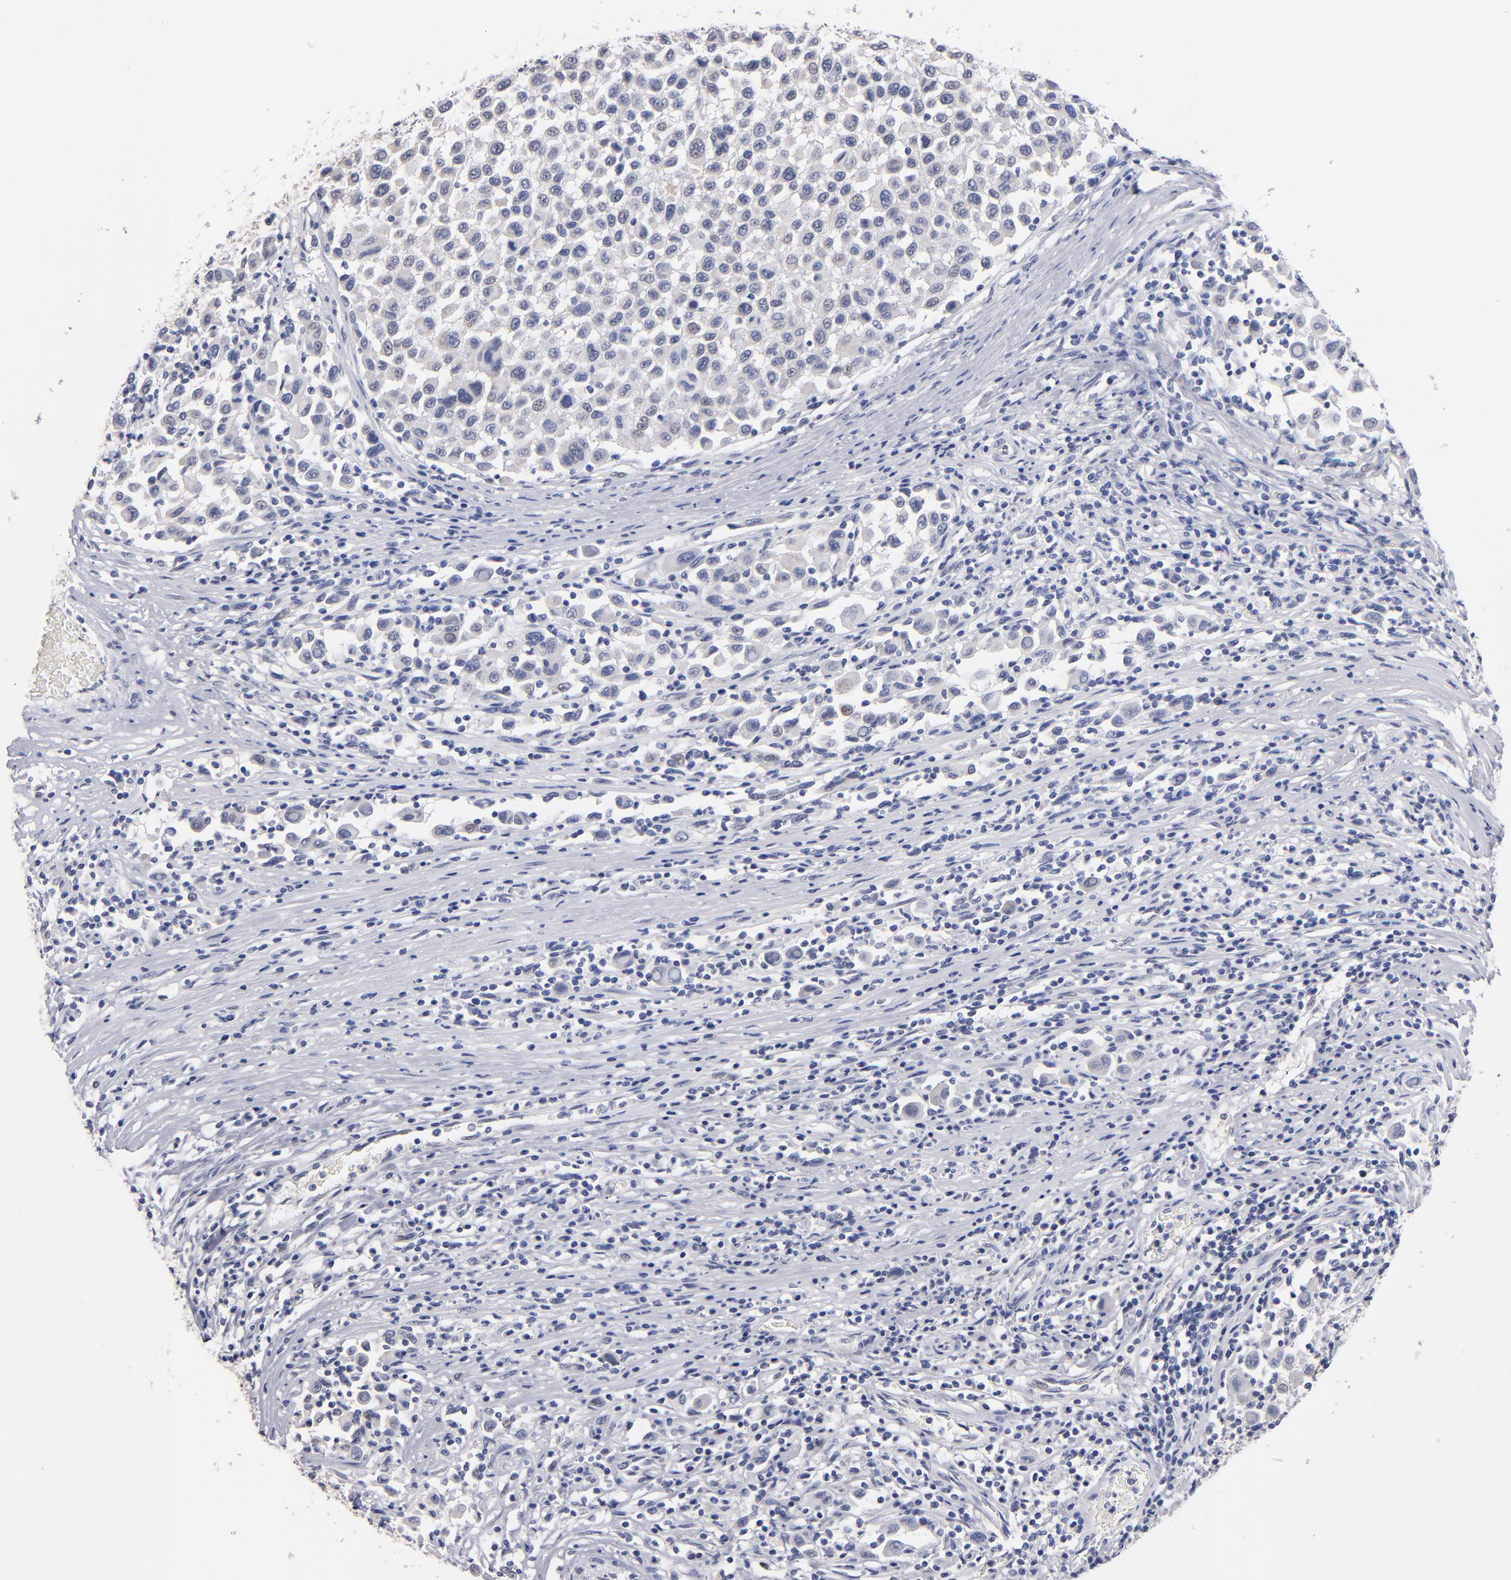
{"staining": {"intensity": "strong", "quantity": "25%-75%", "location": "cytoplasmic/membranous,nuclear"}, "tissue": "melanoma", "cell_type": "Tumor cells", "image_type": "cancer", "snomed": [{"axis": "morphology", "description": "Malignant melanoma, Metastatic site"}, {"axis": "topography", "description": "Lymph node"}], "caption": "IHC micrograph of neoplastic tissue: human melanoma stained using immunohistochemistry displays high levels of strong protein expression localized specifically in the cytoplasmic/membranous and nuclear of tumor cells, appearing as a cytoplasmic/membranous and nuclear brown color.", "gene": "MN1", "patient": {"sex": "male", "age": 61}}